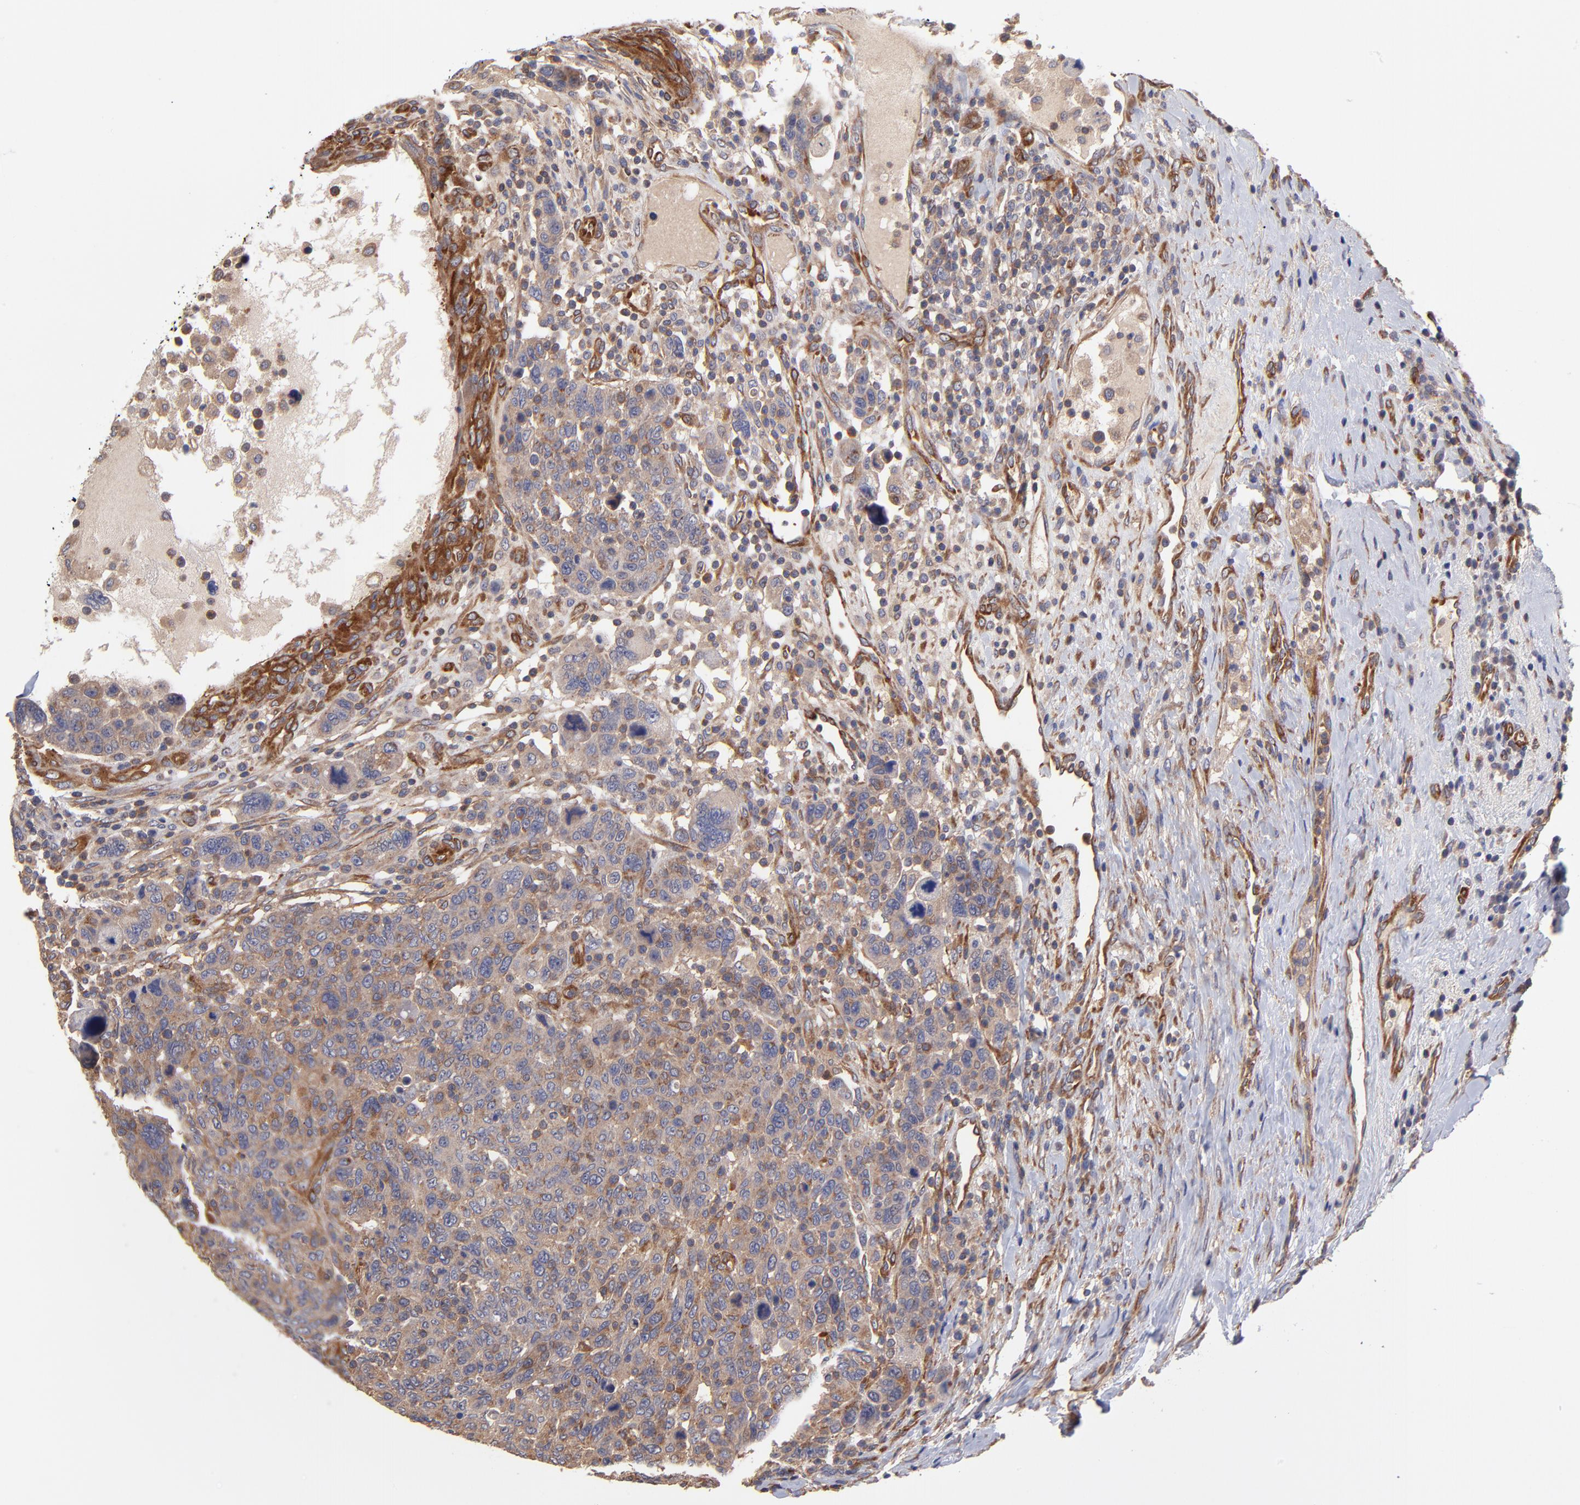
{"staining": {"intensity": "moderate", "quantity": "25%-75%", "location": "cytoplasmic/membranous"}, "tissue": "breast cancer", "cell_type": "Tumor cells", "image_type": "cancer", "snomed": [{"axis": "morphology", "description": "Duct carcinoma"}, {"axis": "topography", "description": "Breast"}], "caption": "Protein staining exhibits moderate cytoplasmic/membranous expression in about 25%-75% of tumor cells in breast intraductal carcinoma.", "gene": "ASB7", "patient": {"sex": "female", "age": 37}}